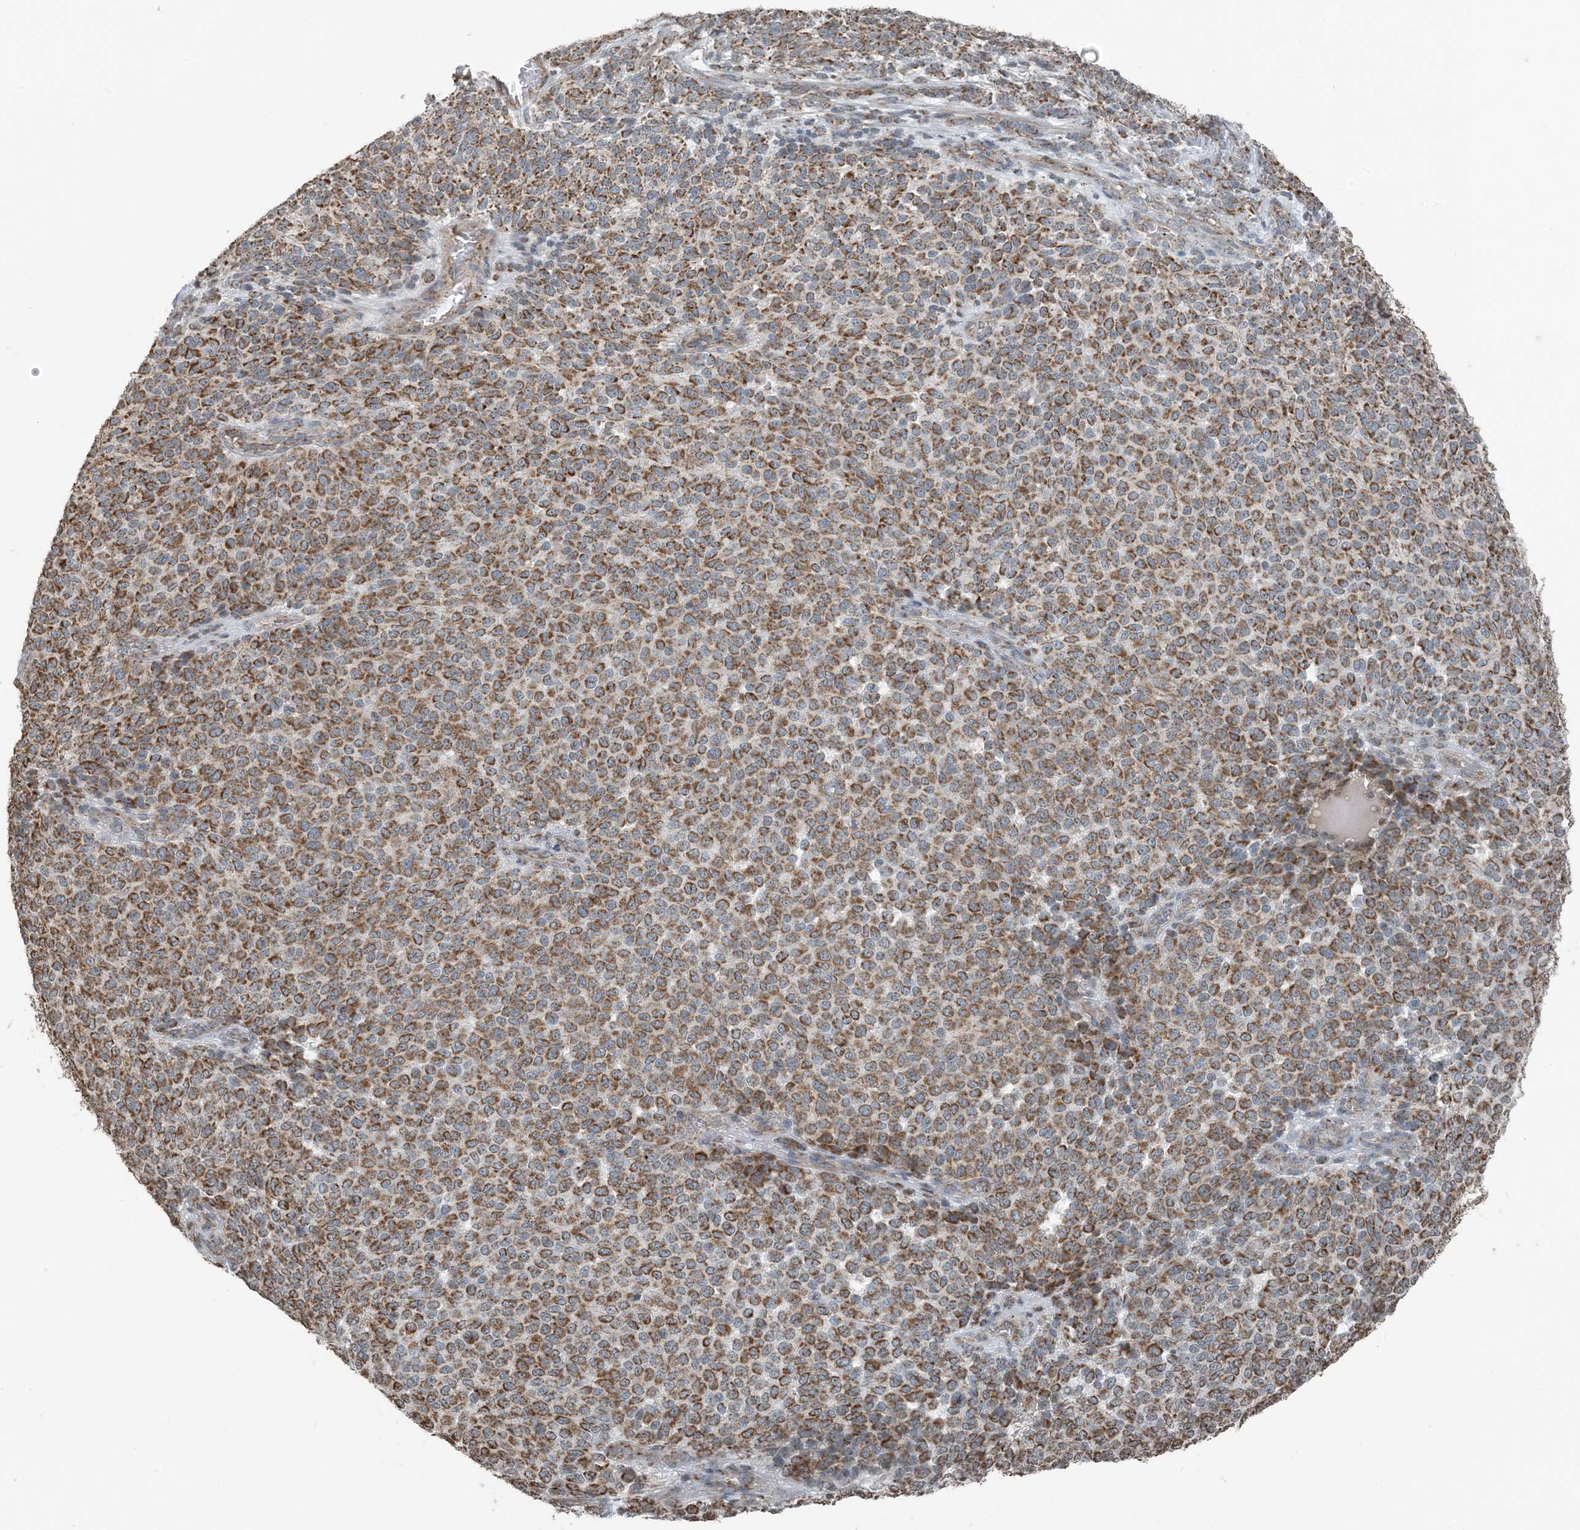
{"staining": {"intensity": "moderate", "quantity": ">75%", "location": "cytoplasmic/membranous"}, "tissue": "melanoma", "cell_type": "Tumor cells", "image_type": "cancer", "snomed": [{"axis": "morphology", "description": "Malignant melanoma, NOS"}, {"axis": "topography", "description": "Skin"}], "caption": "Immunohistochemical staining of human melanoma shows moderate cytoplasmic/membranous protein expression in approximately >75% of tumor cells.", "gene": "PILRB", "patient": {"sex": "male", "age": 49}}